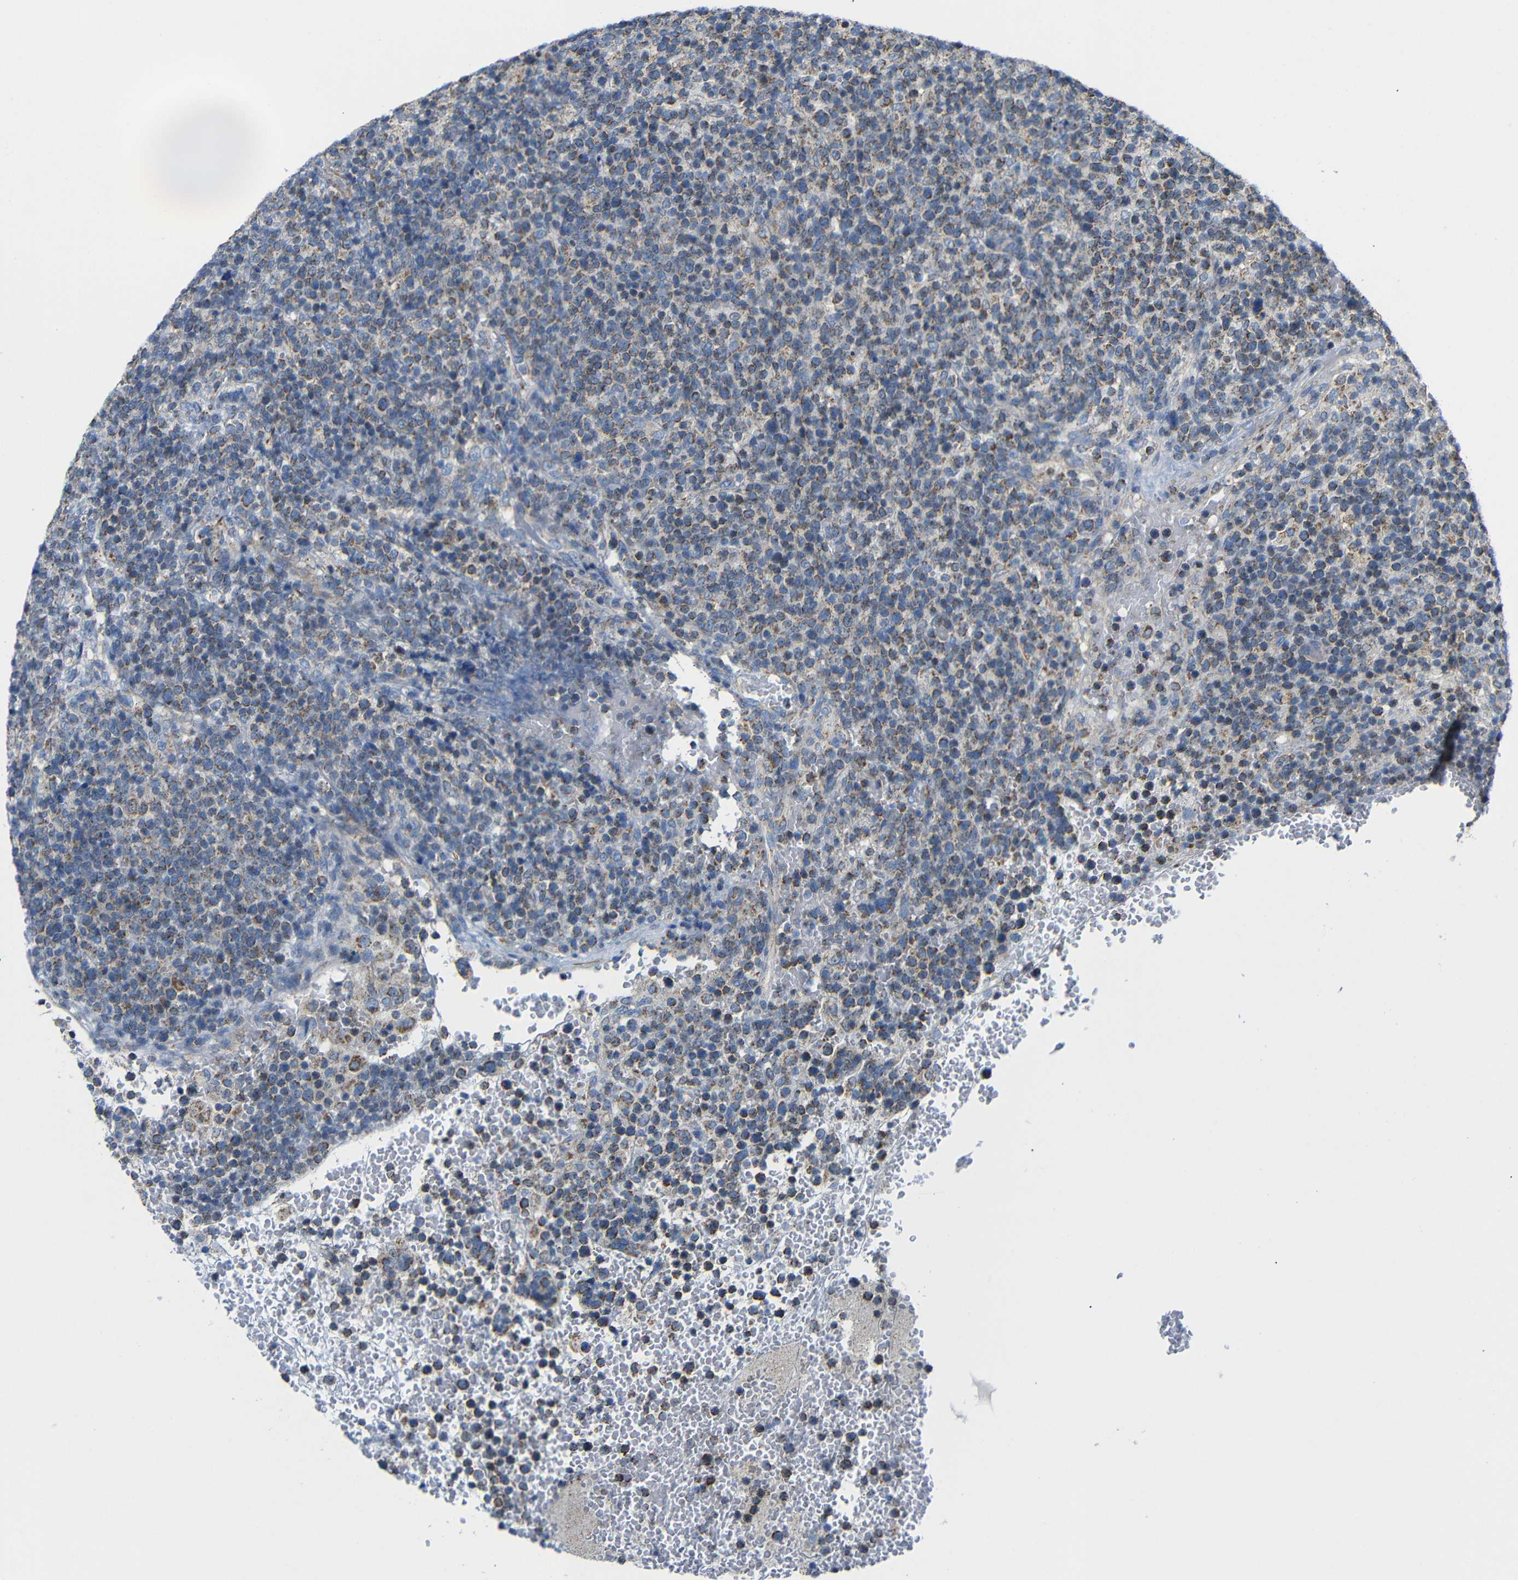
{"staining": {"intensity": "moderate", "quantity": "25%-75%", "location": "cytoplasmic/membranous"}, "tissue": "lymphoma", "cell_type": "Tumor cells", "image_type": "cancer", "snomed": [{"axis": "morphology", "description": "Malignant lymphoma, non-Hodgkin's type, High grade"}, {"axis": "topography", "description": "Lymph node"}], "caption": "Protein staining of lymphoma tissue demonstrates moderate cytoplasmic/membranous expression in about 25%-75% of tumor cells. Using DAB (brown) and hematoxylin (blue) stains, captured at high magnification using brightfield microscopy.", "gene": "FAM171B", "patient": {"sex": "male", "age": 61}}